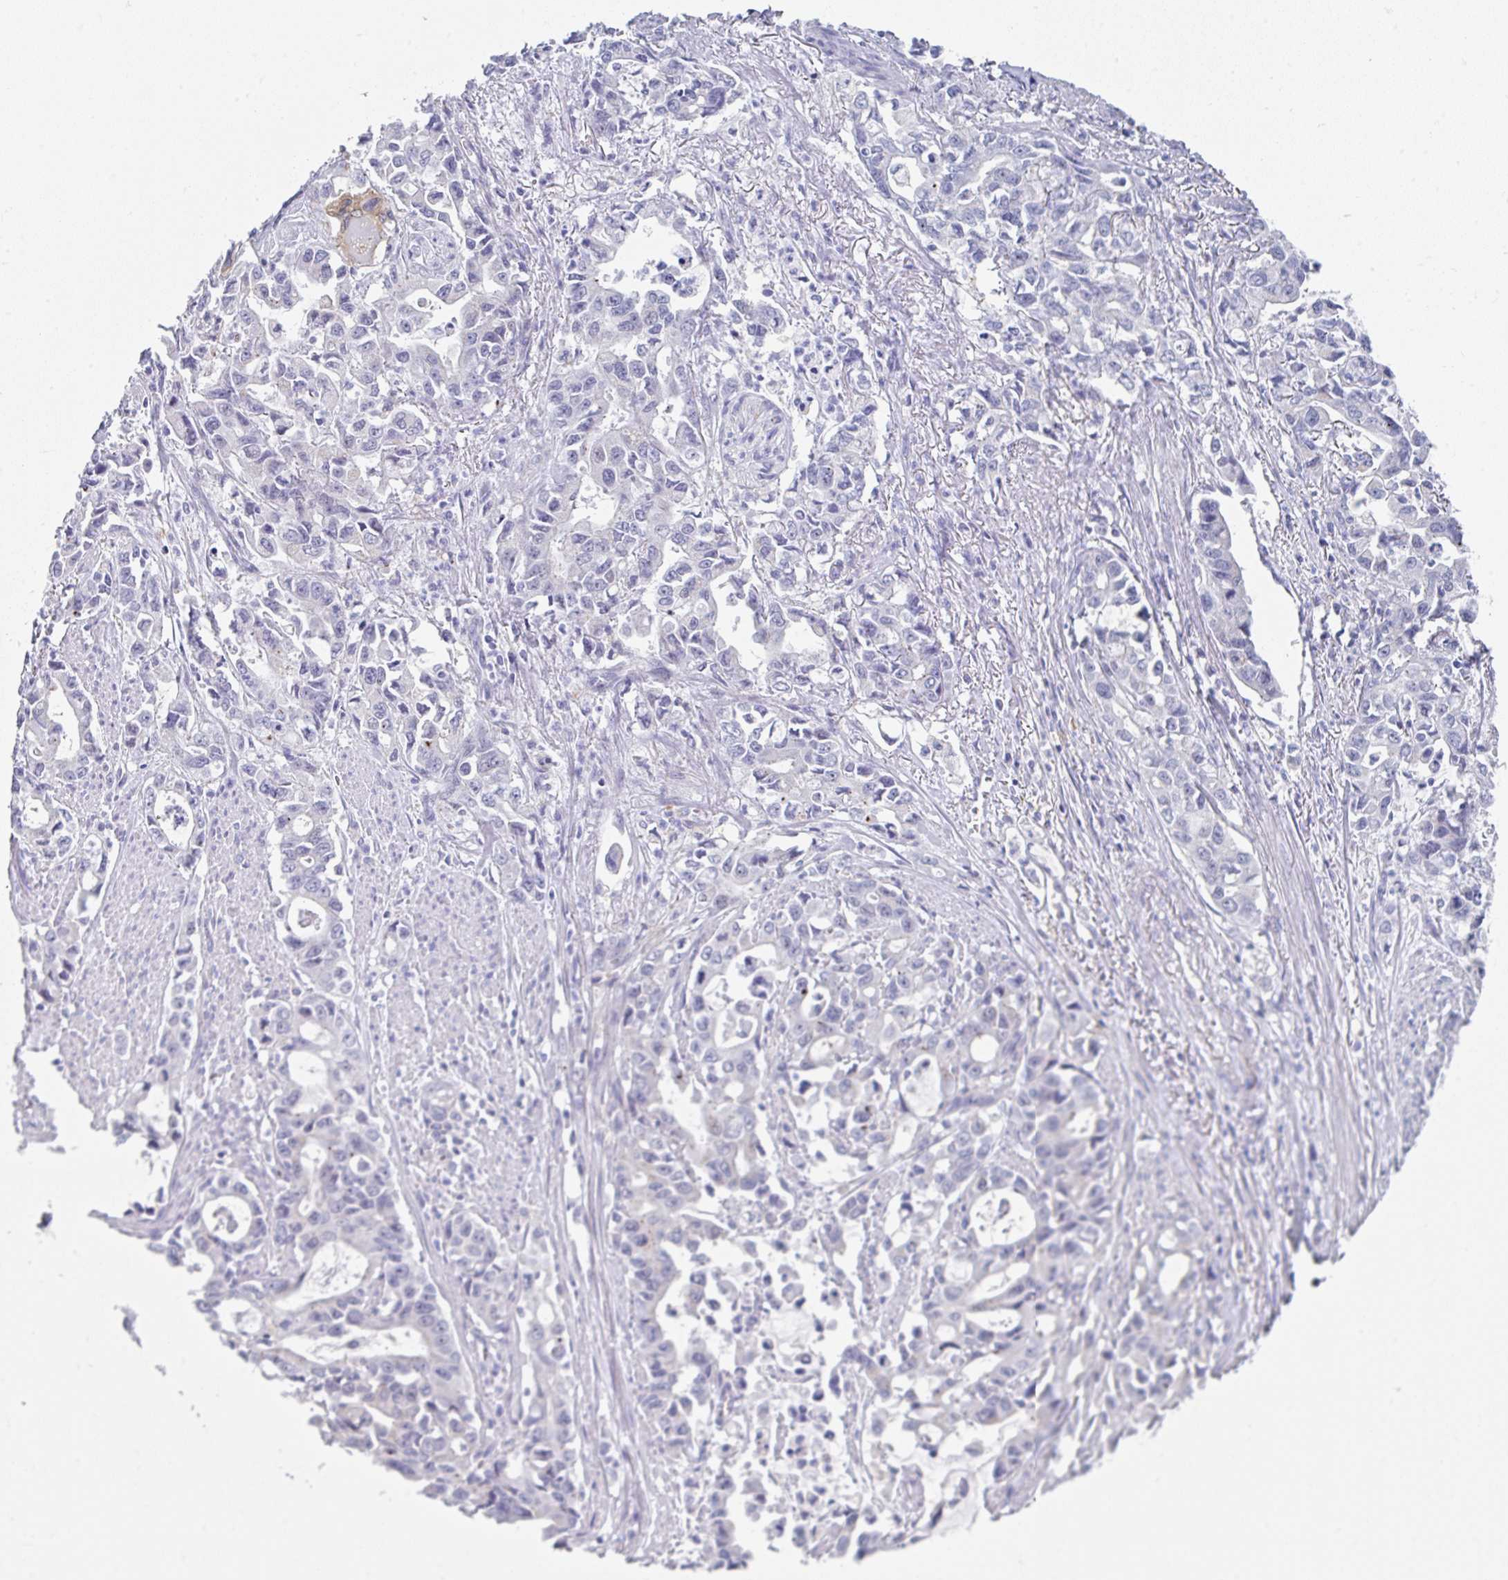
{"staining": {"intensity": "negative", "quantity": "none", "location": "none"}, "tissue": "stomach cancer", "cell_type": "Tumor cells", "image_type": "cancer", "snomed": [{"axis": "morphology", "description": "Adenocarcinoma, NOS"}, {"axis": "topography", "description": "Stomach, upper"}], "caption": "Protein analysis of stomach cancer (adenocarcinoma) displays no significant positivity in tumor cells.", "gene": "TNFRSF8", "patient": {"sex": "male", "age": 85}}